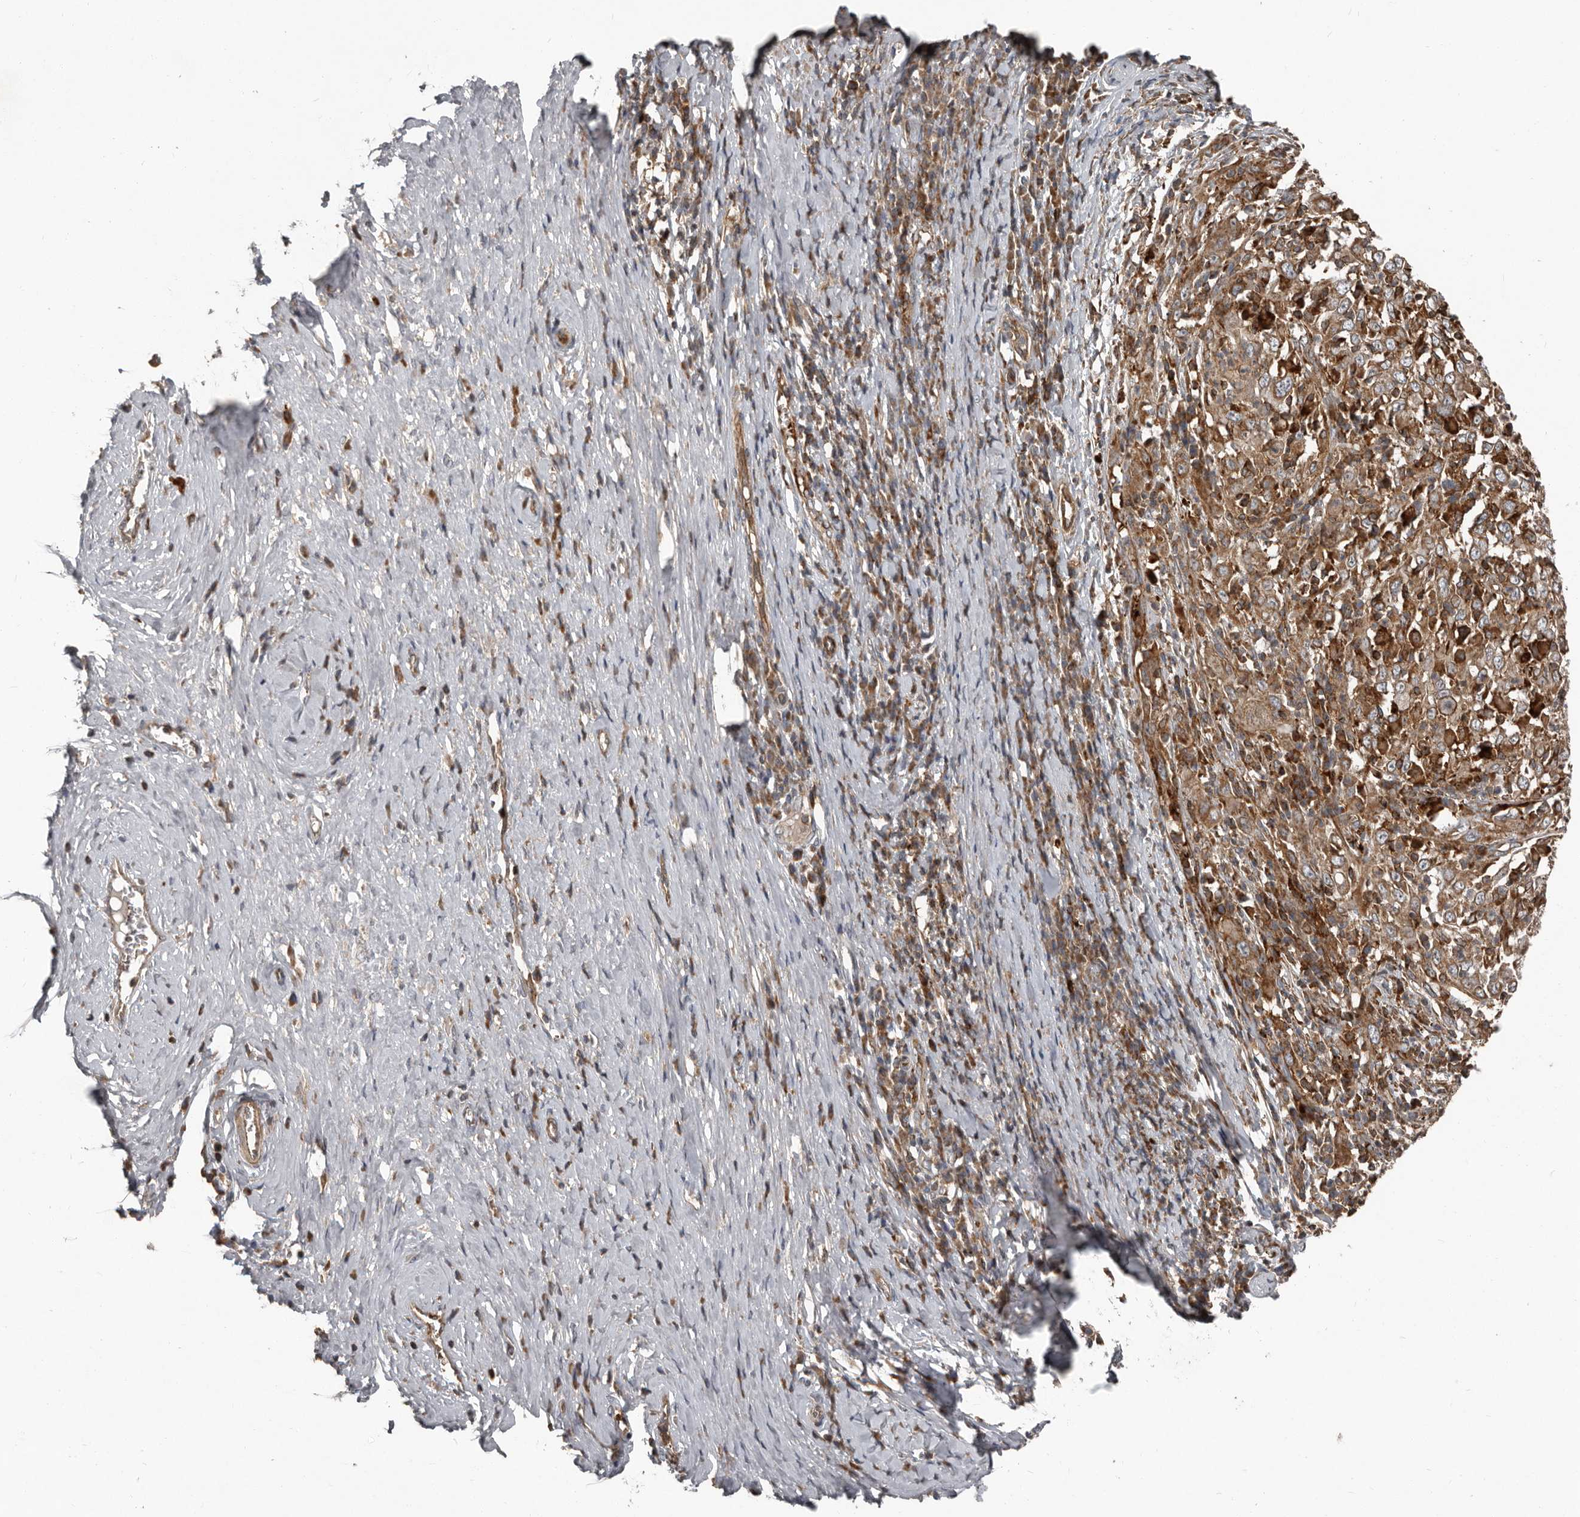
{"staining": {"intensity": "moderate", "quantity": ">75%", "location": "cytoplasmic/membranous"}, "tissue": "cervical cancer", "cell_type": "Tumor cells", "image_type": "cancer", "snomed": [{"axis": "morphology", "description": "Squamous cell carcinoma, NOS"}, {"axis": "topography", "description": "Cervix"}], "caption": "Moderate cytoplasmic/membranous protein positivity is appreciated in about >75% of tumor cells in cervical cancer (squamous cell carcinoma). (Brightfield microscopy of DAB IHC at high magnification).", "gene": "FBXO31", "patient": {"sex": "female", "age": 46}}